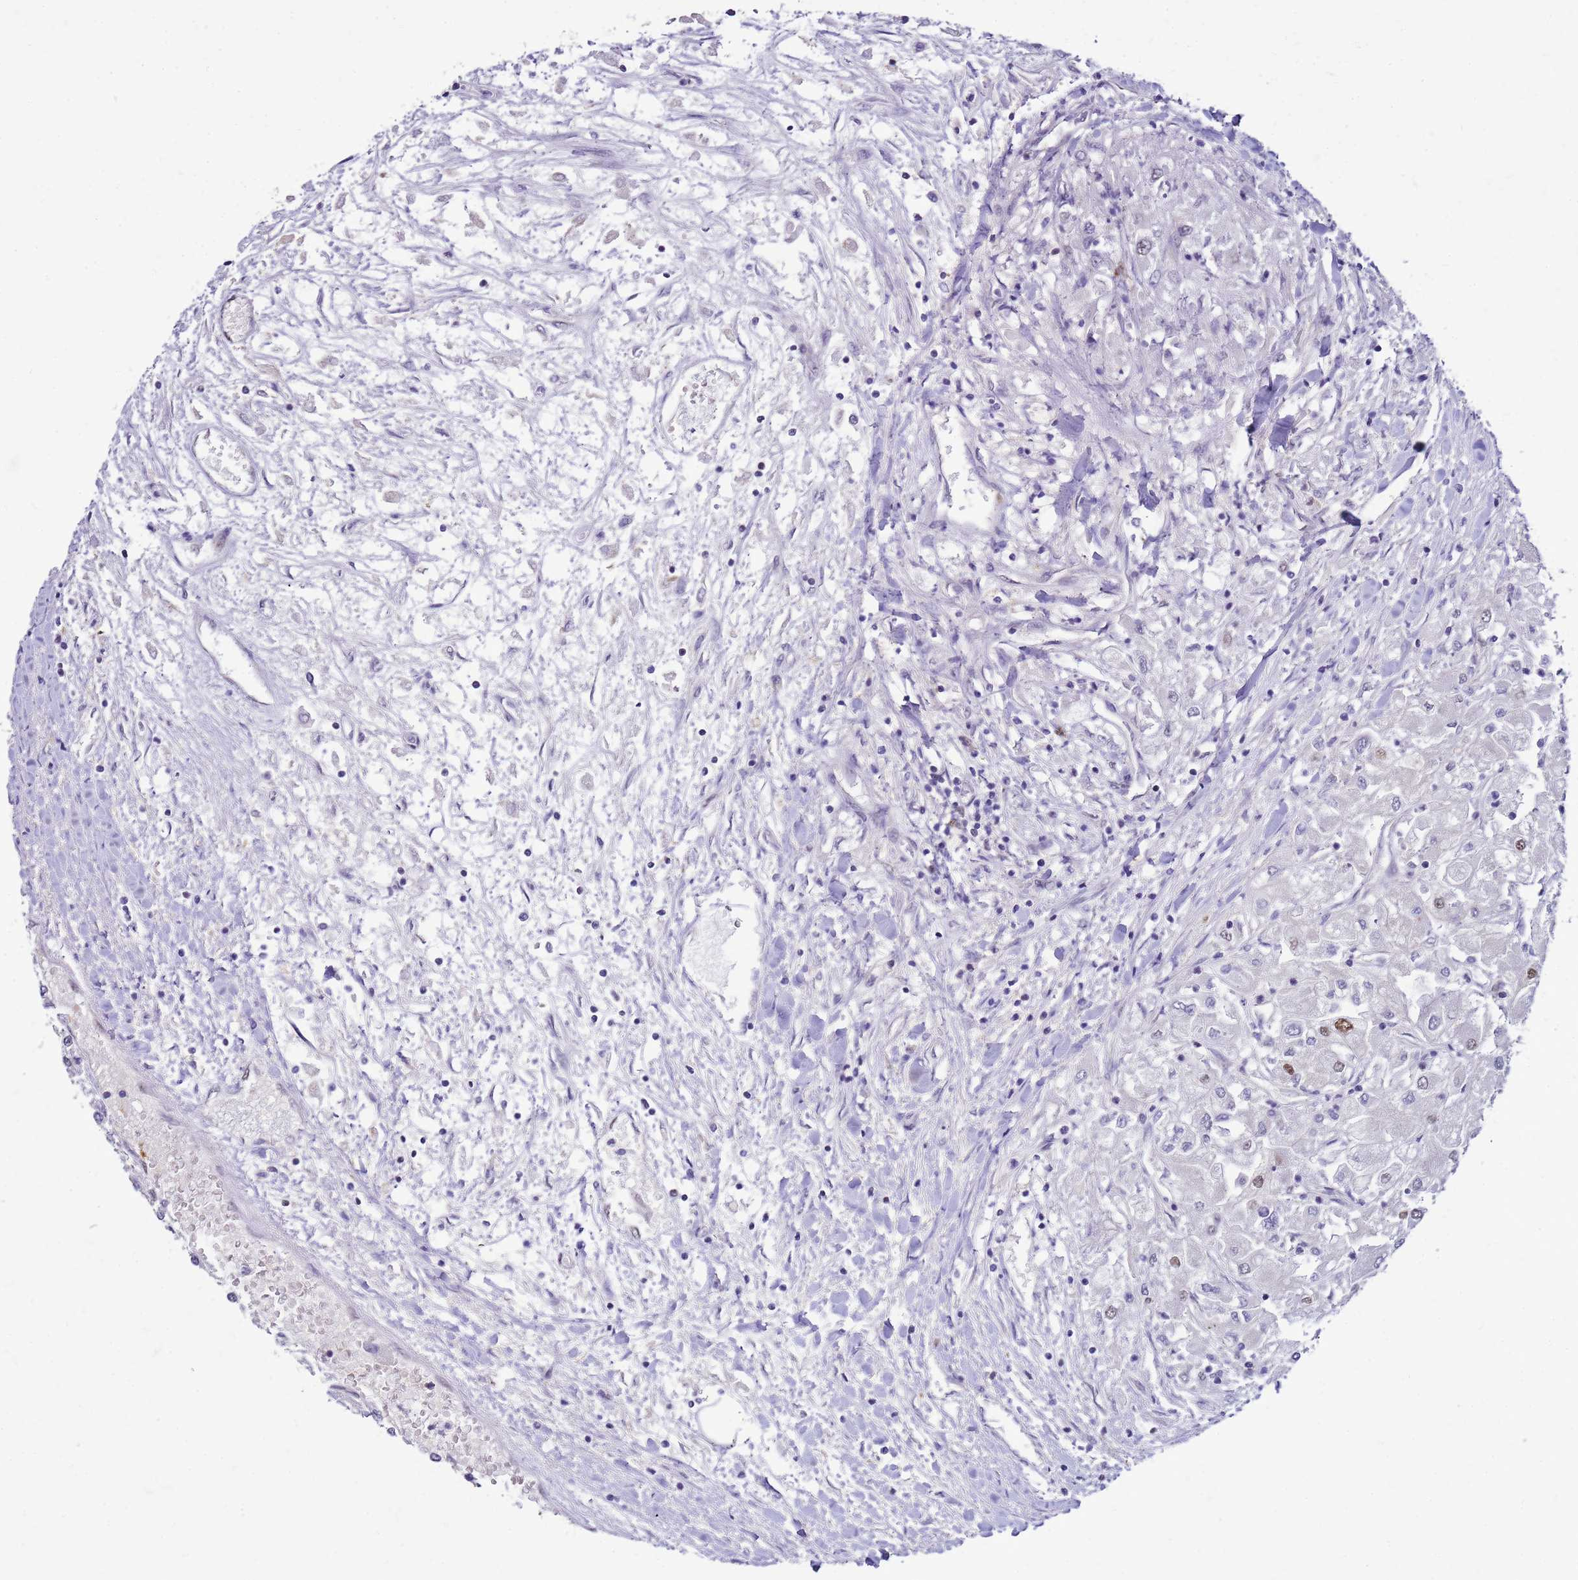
{"staining": {"intensity": "negative", "quantity": "none", "location": "none"}, "tissue": "renal cancer", "cell_type": "Tumor cells", "image_type": "cancer", "snomed": [{"axis": "morphology", "description": "Adenocarcinoma, NOS"}, {"axis": "topography", "description": "Kidney"}], "caption": "A micrograph of human adenocarcinoma (renal) is negative for staining in tumor cells.", "gene": "DDI2", "patient": {"sex": "male", "age": 80}}